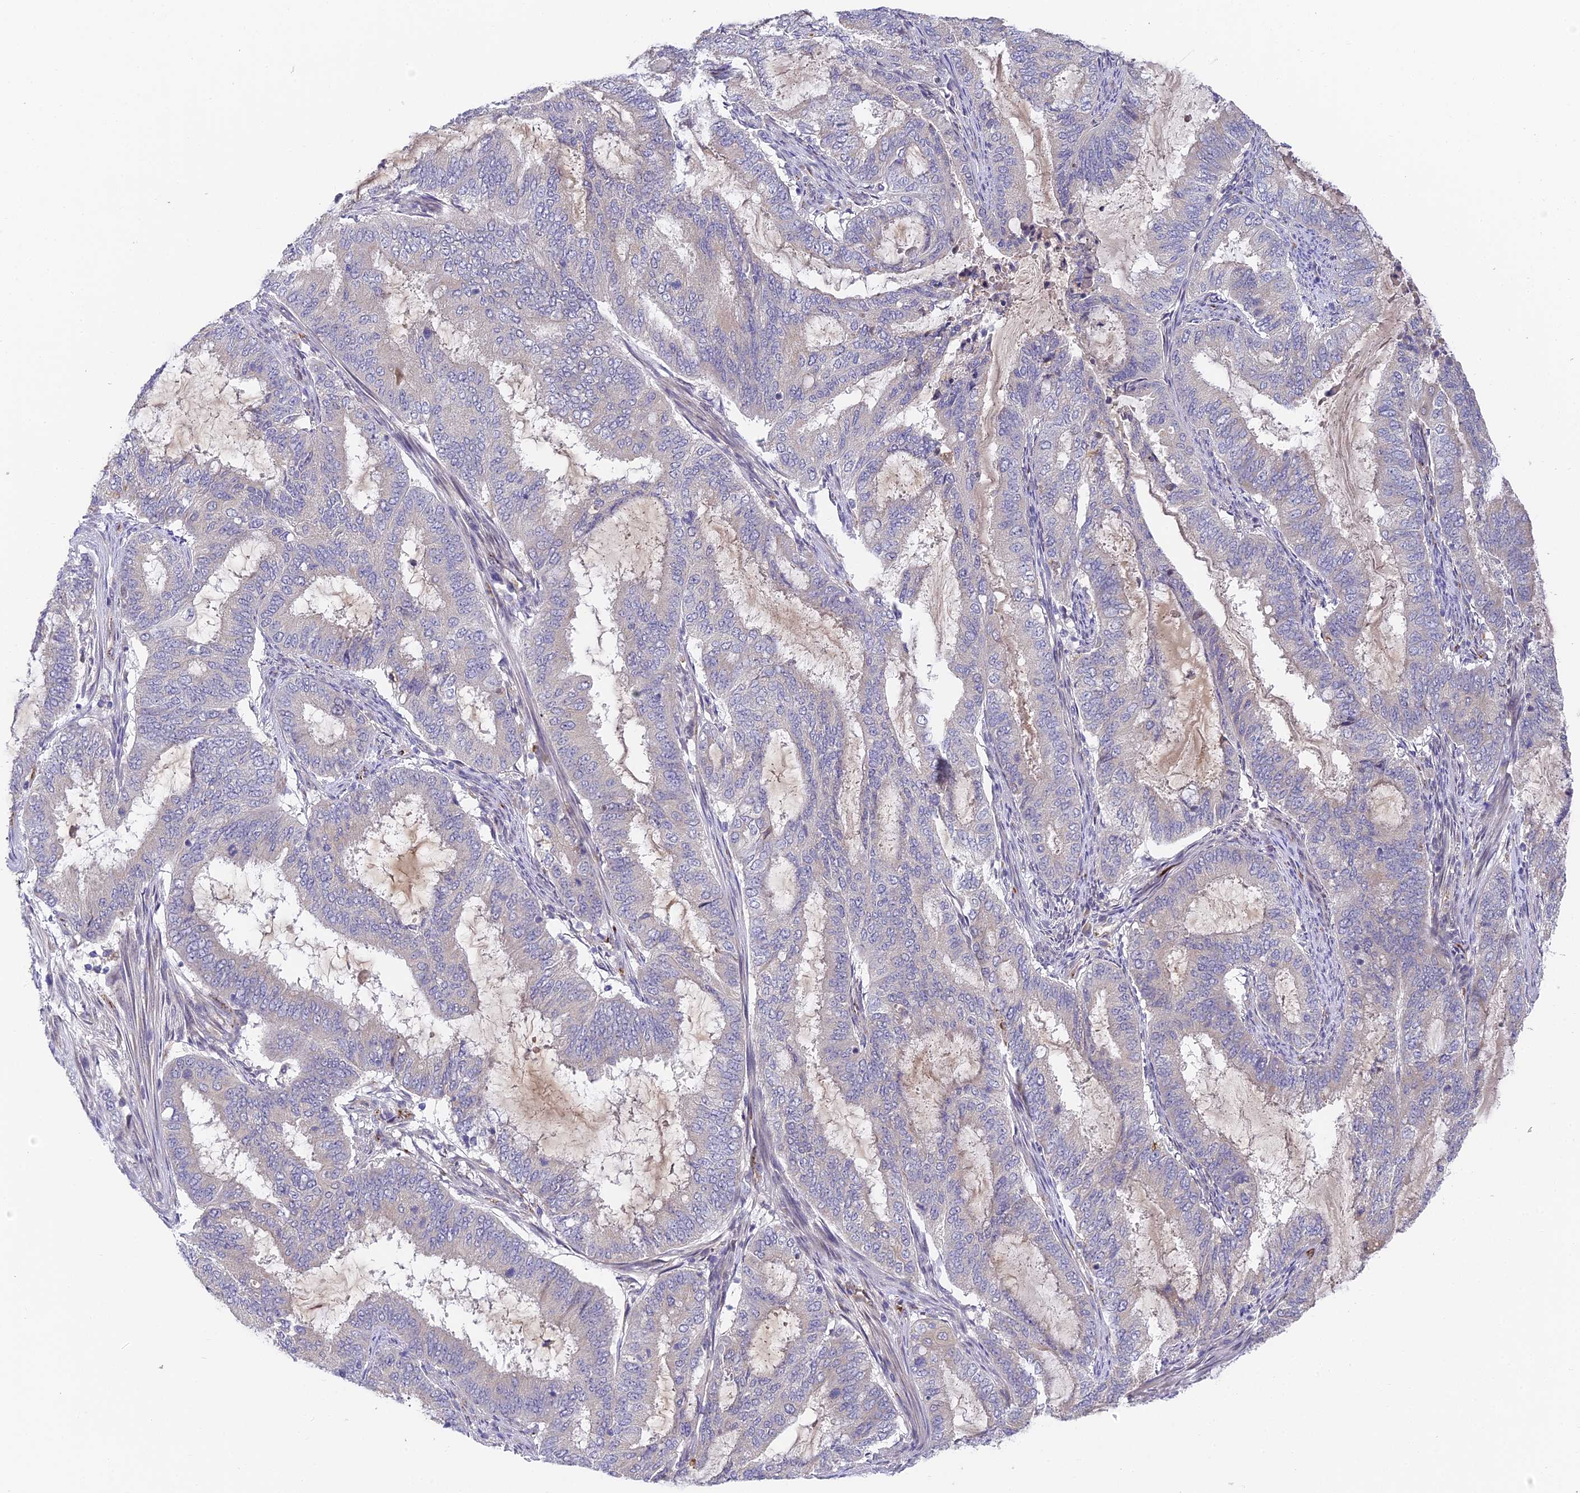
{"staining": {"intensity": "negative", "quantity": "none", "location": "none"}, "tissue": "endometrial cancer", "cell_type": "Tumor cells", "image_type": "cancer", "snomed": [{"axis": "morphology", "description": "Adenocarcinoma, NOS"}, {"axis": "topography", "description": "Endometrium"}], "caption": "A micrograph of human endometrial adenocarcinoma is negative for staining in tumor cells.", "gene": "DNAAF10", "patient": {"sex": "female", "age": 51}}